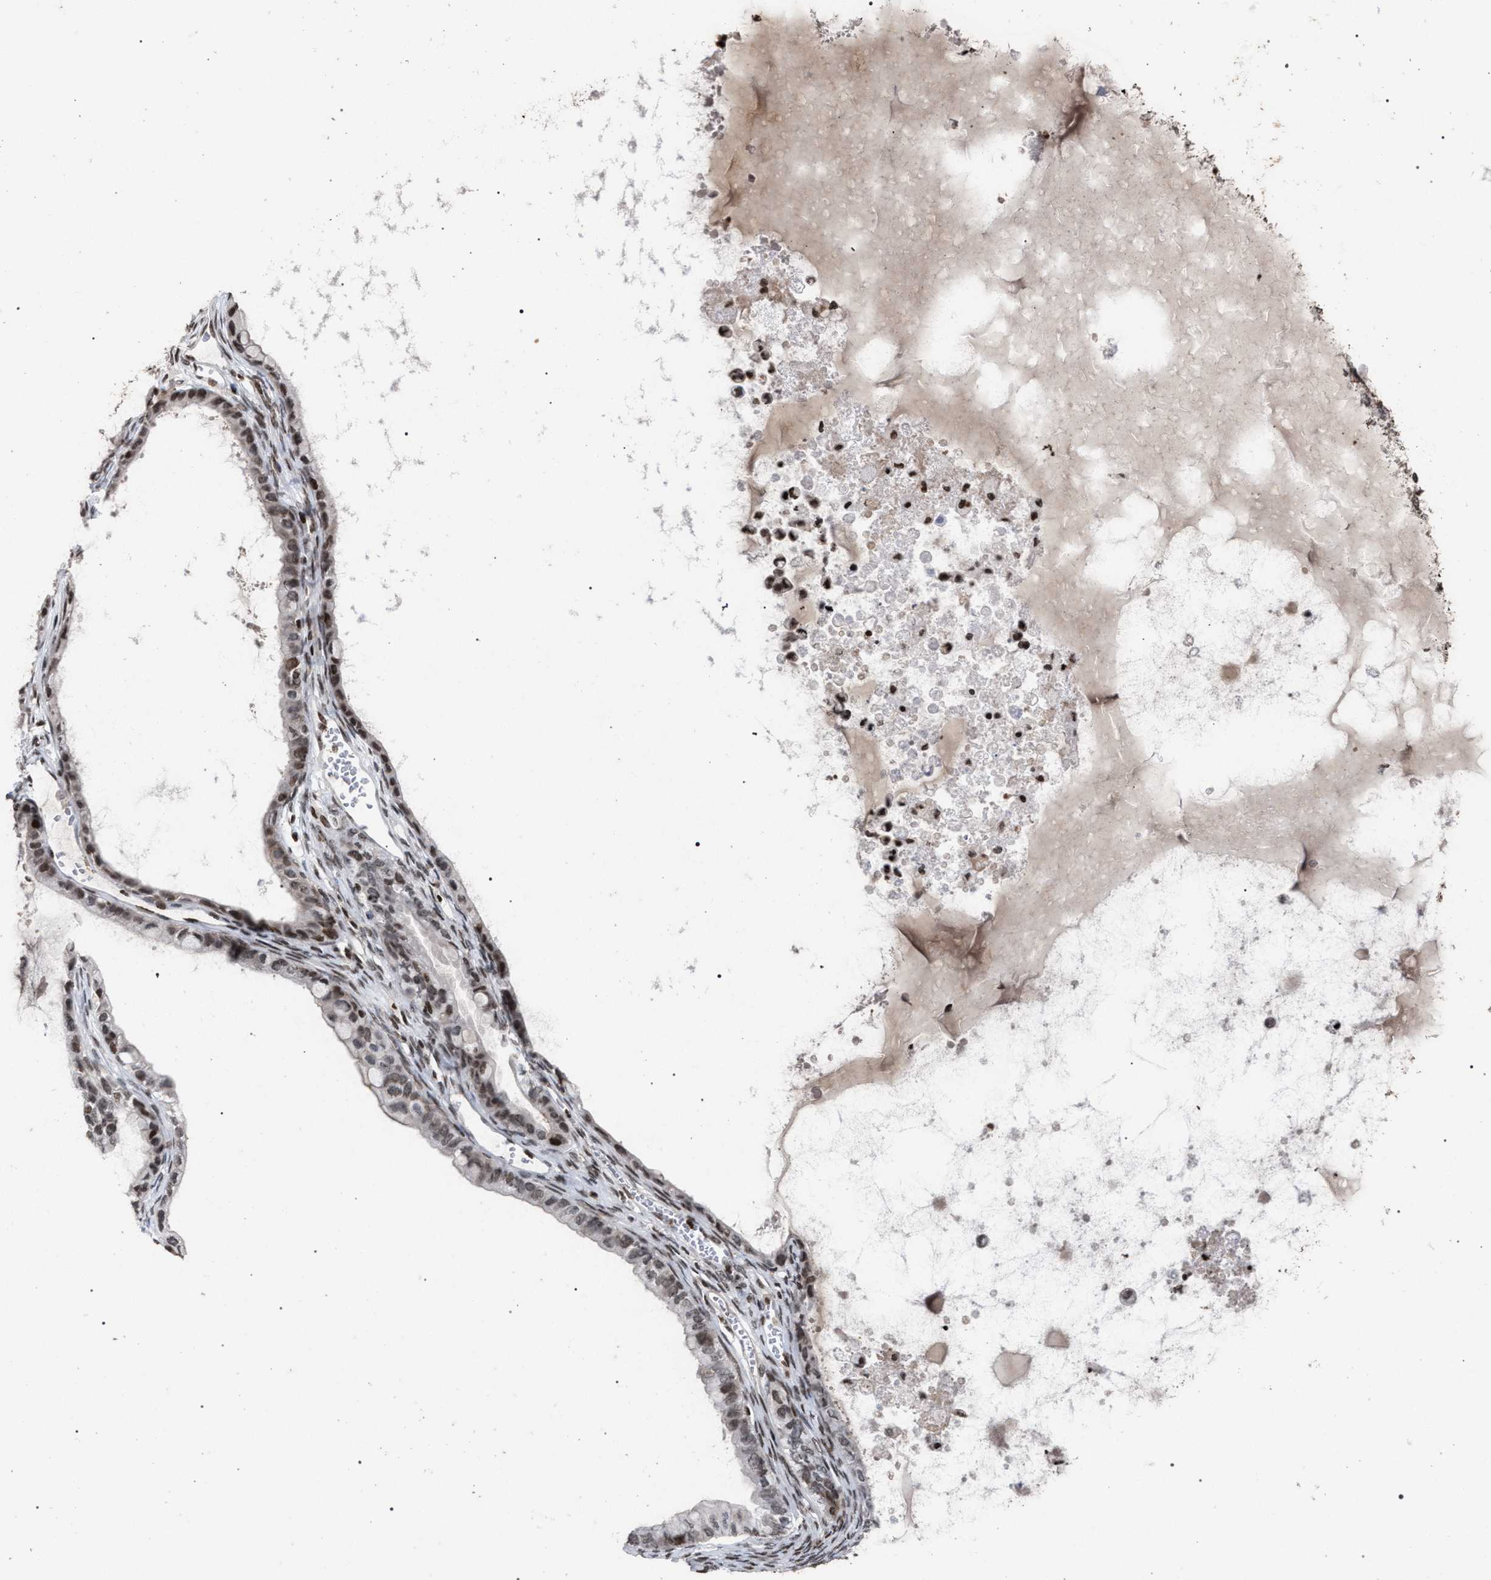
{"staining": {"intensity": "moderate", "quantity": ">75%", "location": "nuclear"}, "tissue": "ovarian cancer", "cell_type": "Tumor cells", "image_type": "cancer", "snomed": [{"axis": "morphology", "description": "Cystadenocarcinoma, mucinous, NOS"}, {"axis": "topography", "description": "Ovary"}], "caption": "A brown stain highlights moderate nuclear expression of a protein in human ovarian cancer tumor cells.", "gene": "FOXD3", "patient": {"sex": "female", "age": 80}}